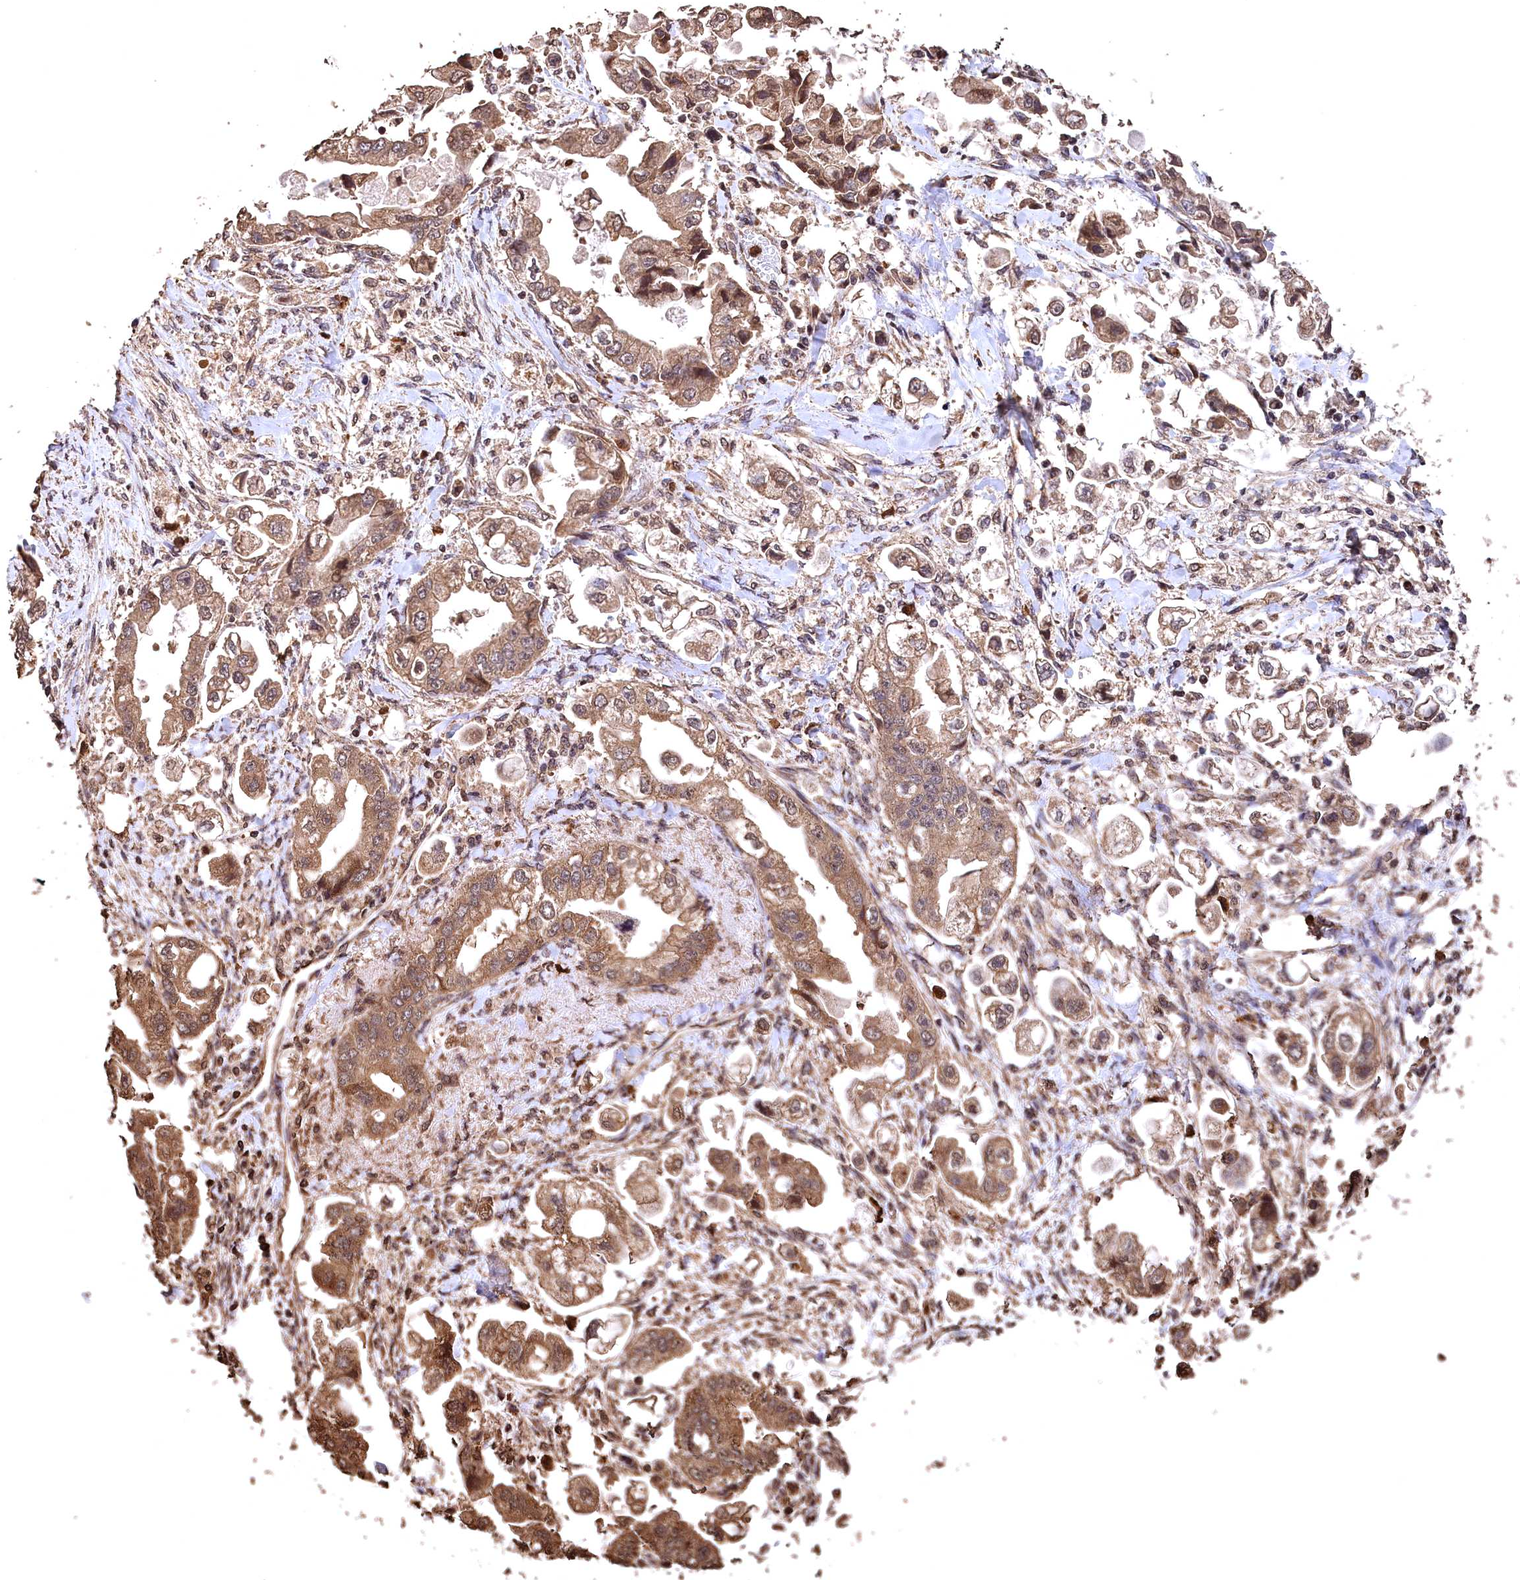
{"staining": {"intensity": "moderate", "quantity": ">75%", "location": "cytoplasmic/membranous"}, "tissue": "stomach cancer", "cell_type": "Tumor cells", "image_type": "cancer", "snomed": [{"axis": "morphology", "description": "Adenocarcinoma, NOS"}, {"axis": "topography", "description": "Stomach"}], "caption": "Immunohistochemical staining of adenocarcinoma (stomach) displays moderate cytoplasmic/membranous protein expression in approximately >75% of tumor cells.", "gene": "CEP57L1", "patient": {"sex": "male", "age": 62}}